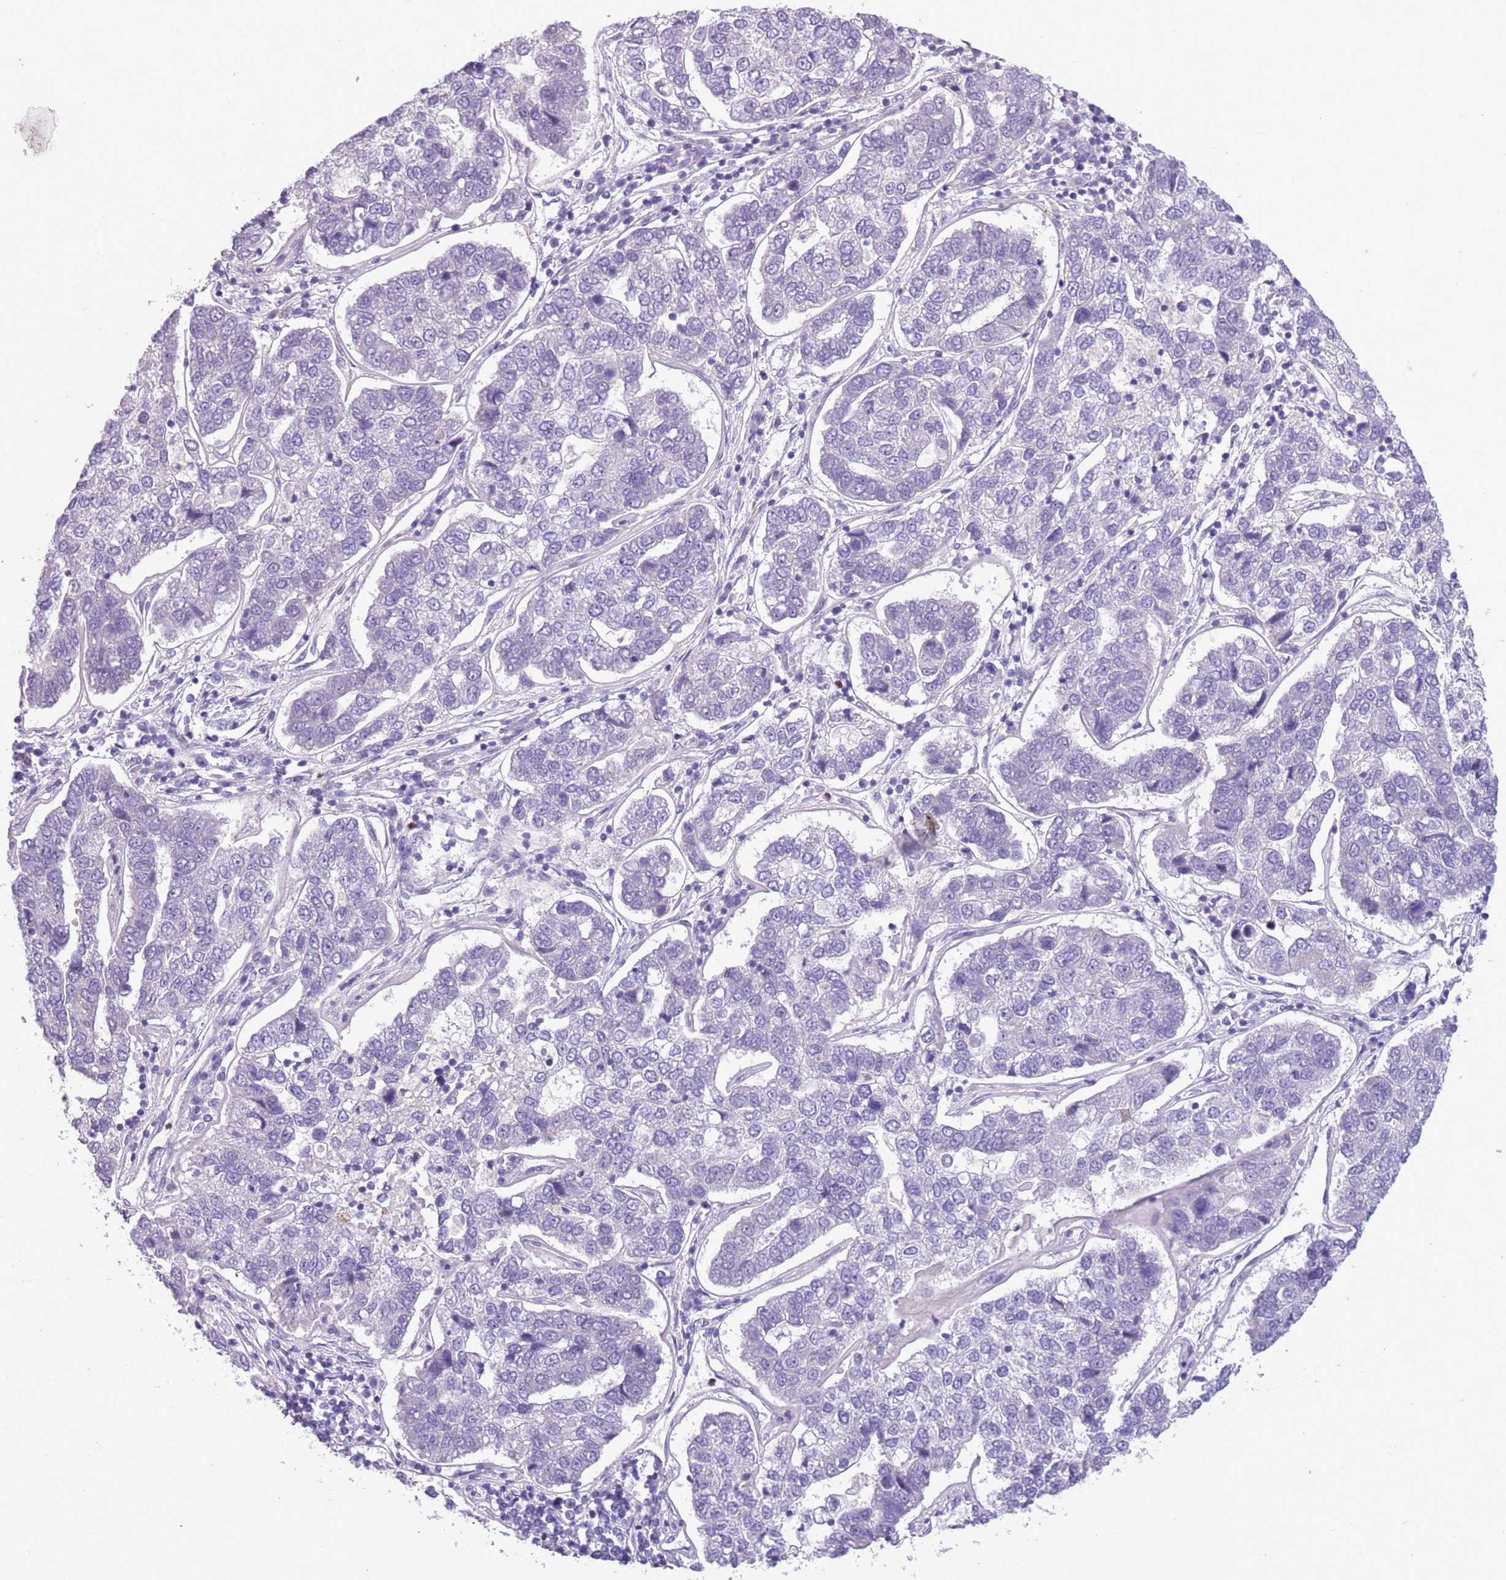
{"staining": {"intensity": "negative", "quantity": "none", "location": "none"}, "tissue": "pancreatic cancer", "cell_type": "Tumor cells", "image_type": "cancer", "snomed": [{"axis": "morphology", "description": "Adenocarcinoma, NOS"}, {"axis": "topography", "description": "Pancreas"}], "caption": "Histopathology image shows no significant protein expression in tumor cells of adenocarcinoma (pancreatic).", "gene": "ADCY7", "patient": {"sex": "female", "age": 61}}